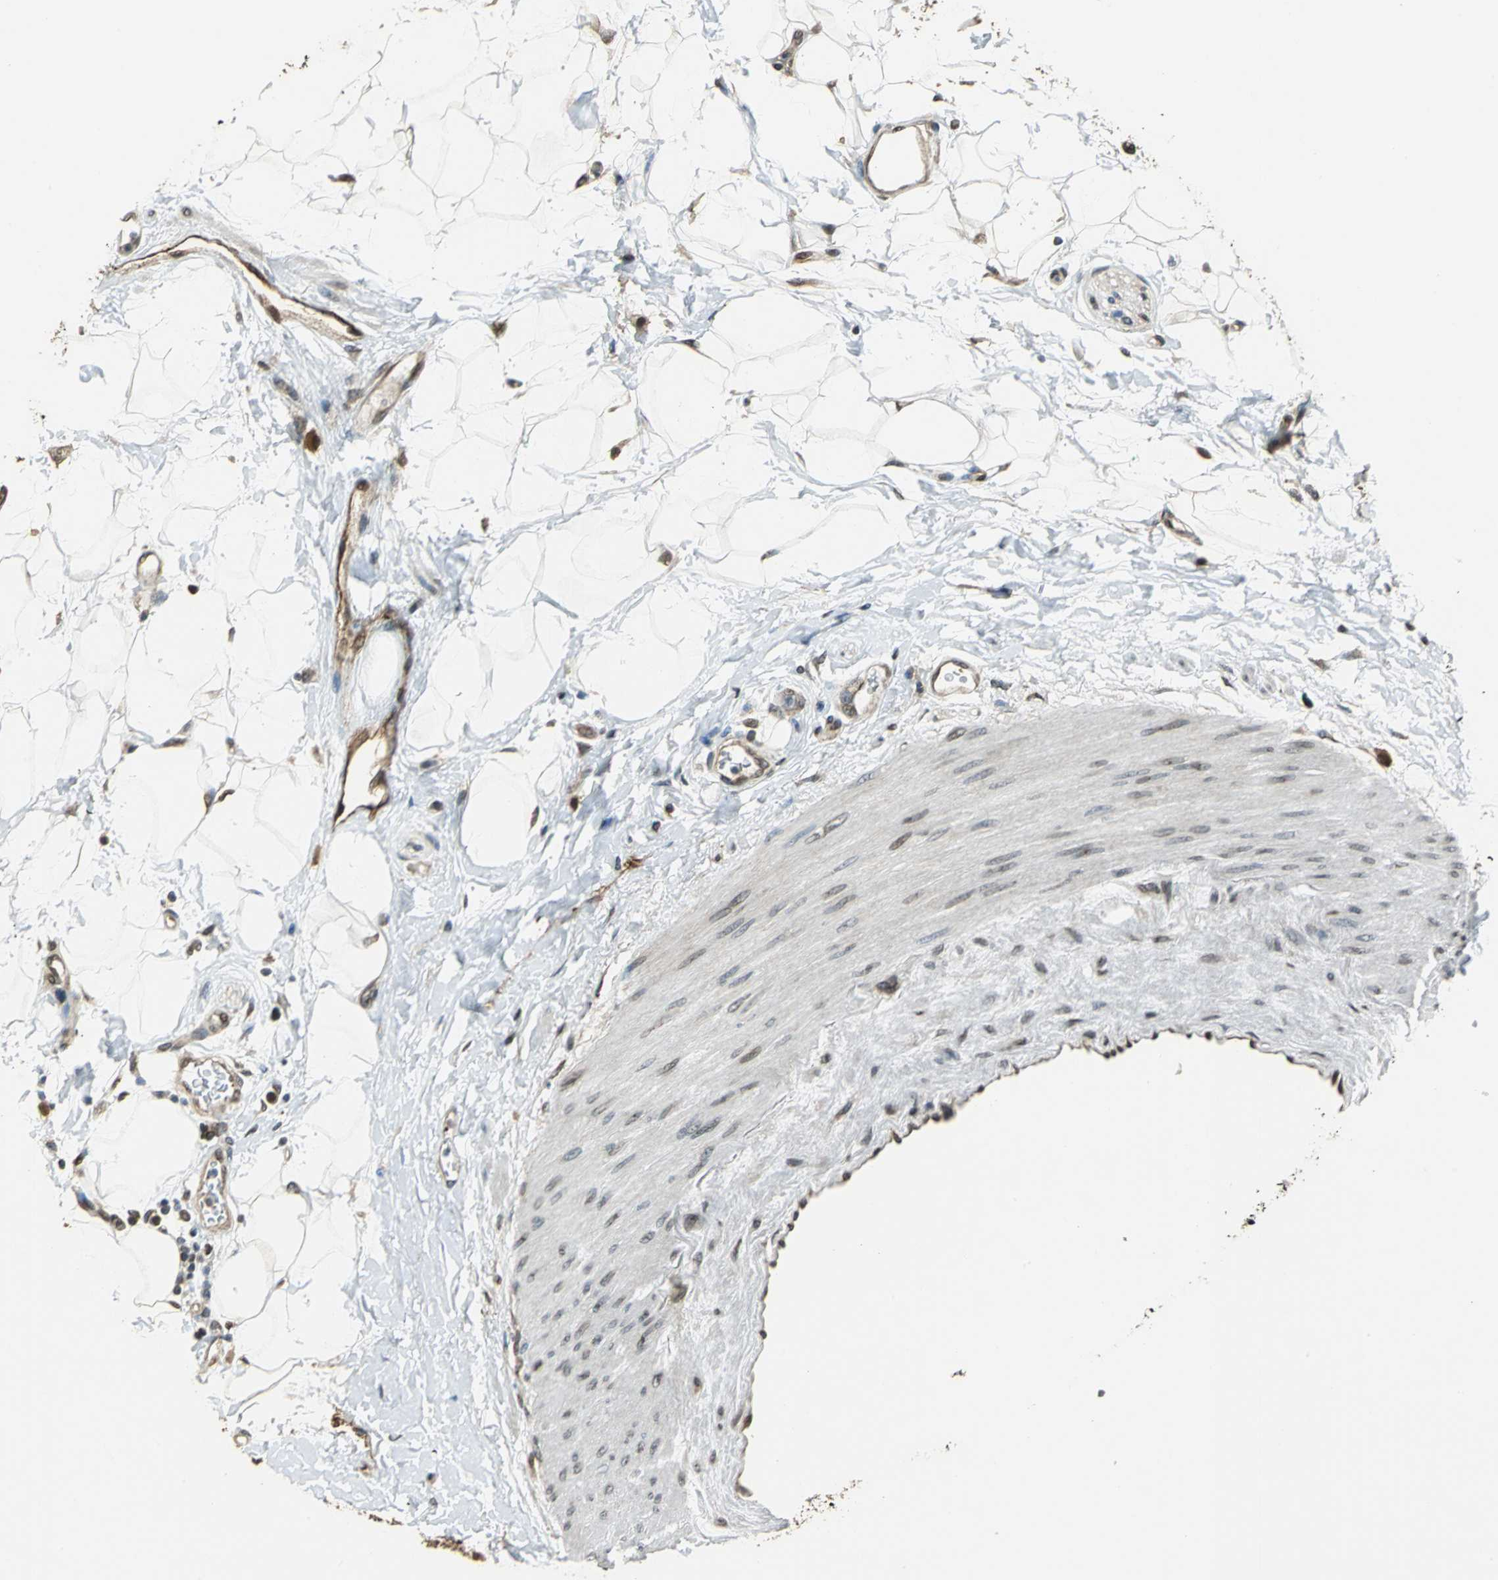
{"staining": {"intensity": "moderate", "quantity": ">75%", "location": "nuclear"}, "tissue": "adipose tissue", "cell_type": "Adipocytes", "image_type": "normal", "snomed": [{"axis": "morphology", "description": "Normal tissue, NOS"}, {"axis": "morphology", "description": "Urothelial carcinoma, High grade"}, {"axis": "topography", "description": "Vascular tissue"}, {"axis": "topography", "description": "Urinary bladder"}], "caption": "Immunohistochemical staining of normal human adipose tissue reveals moderate nuclear protein staining in about >75% of adipocytes. (Brightfield microscopy of DAB IHC at high magnification).", "gene": "BRIP1", "patient": {"sex": "female", "age": 56}}